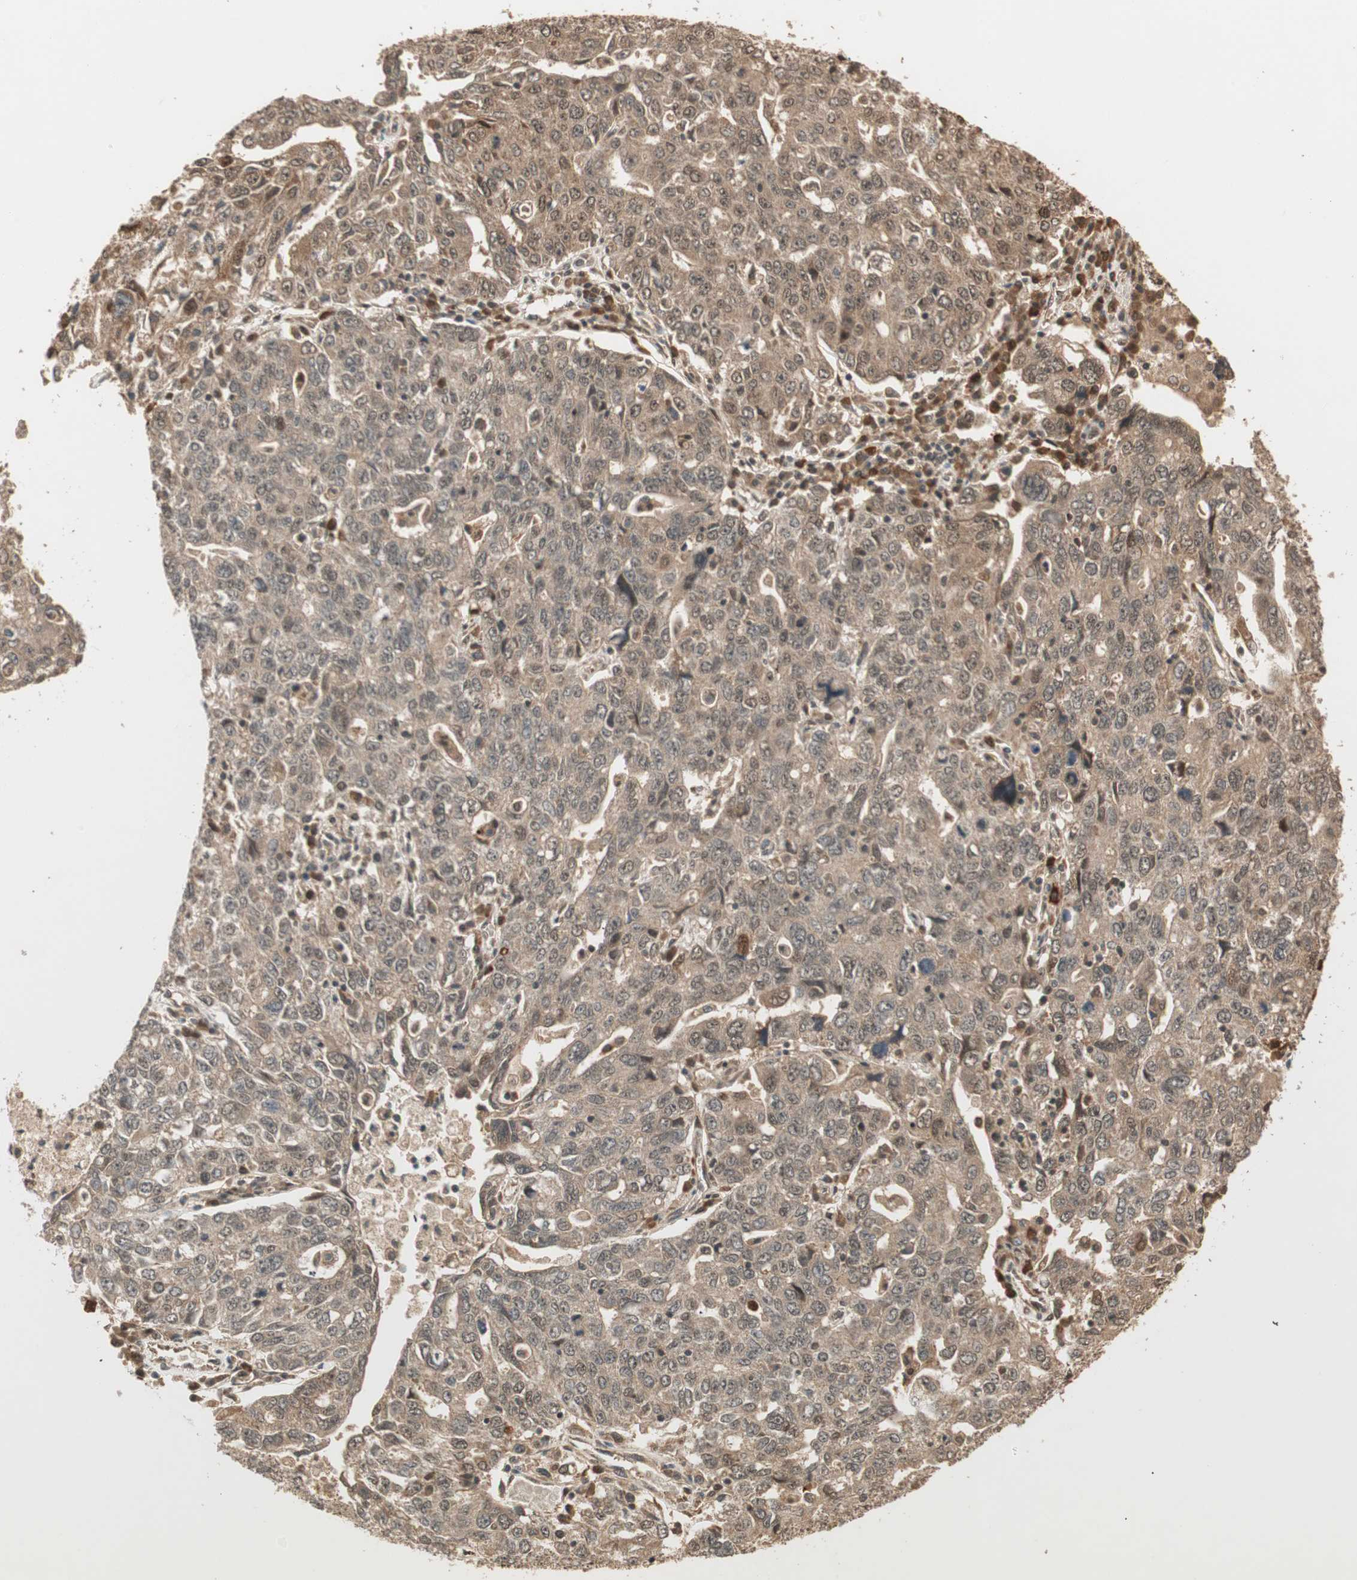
{"staining": {"intensity": "moderate", "quantity": ">75%", "location": "cytoplasmic/membranous,nuclear"}, "tissue": "ovarian cancer", "cell_type": "Tumor cells", "image_type": "cancer", "snomed": [{"axis": "morphology", "description": "Carcinoma, endometroid"}, {"axis": "topography", "description": "Ovary"}], "caption": "This image shows immunohistochemistry (IHC) staining of ovarian endometroid carcinoma, with medium moderate cytoplasmic/membranous and nuclear expression in about >75% of tumor cells.", "gene": "ZSCAN31", "patient": {"sex": "female", "age": 62}}